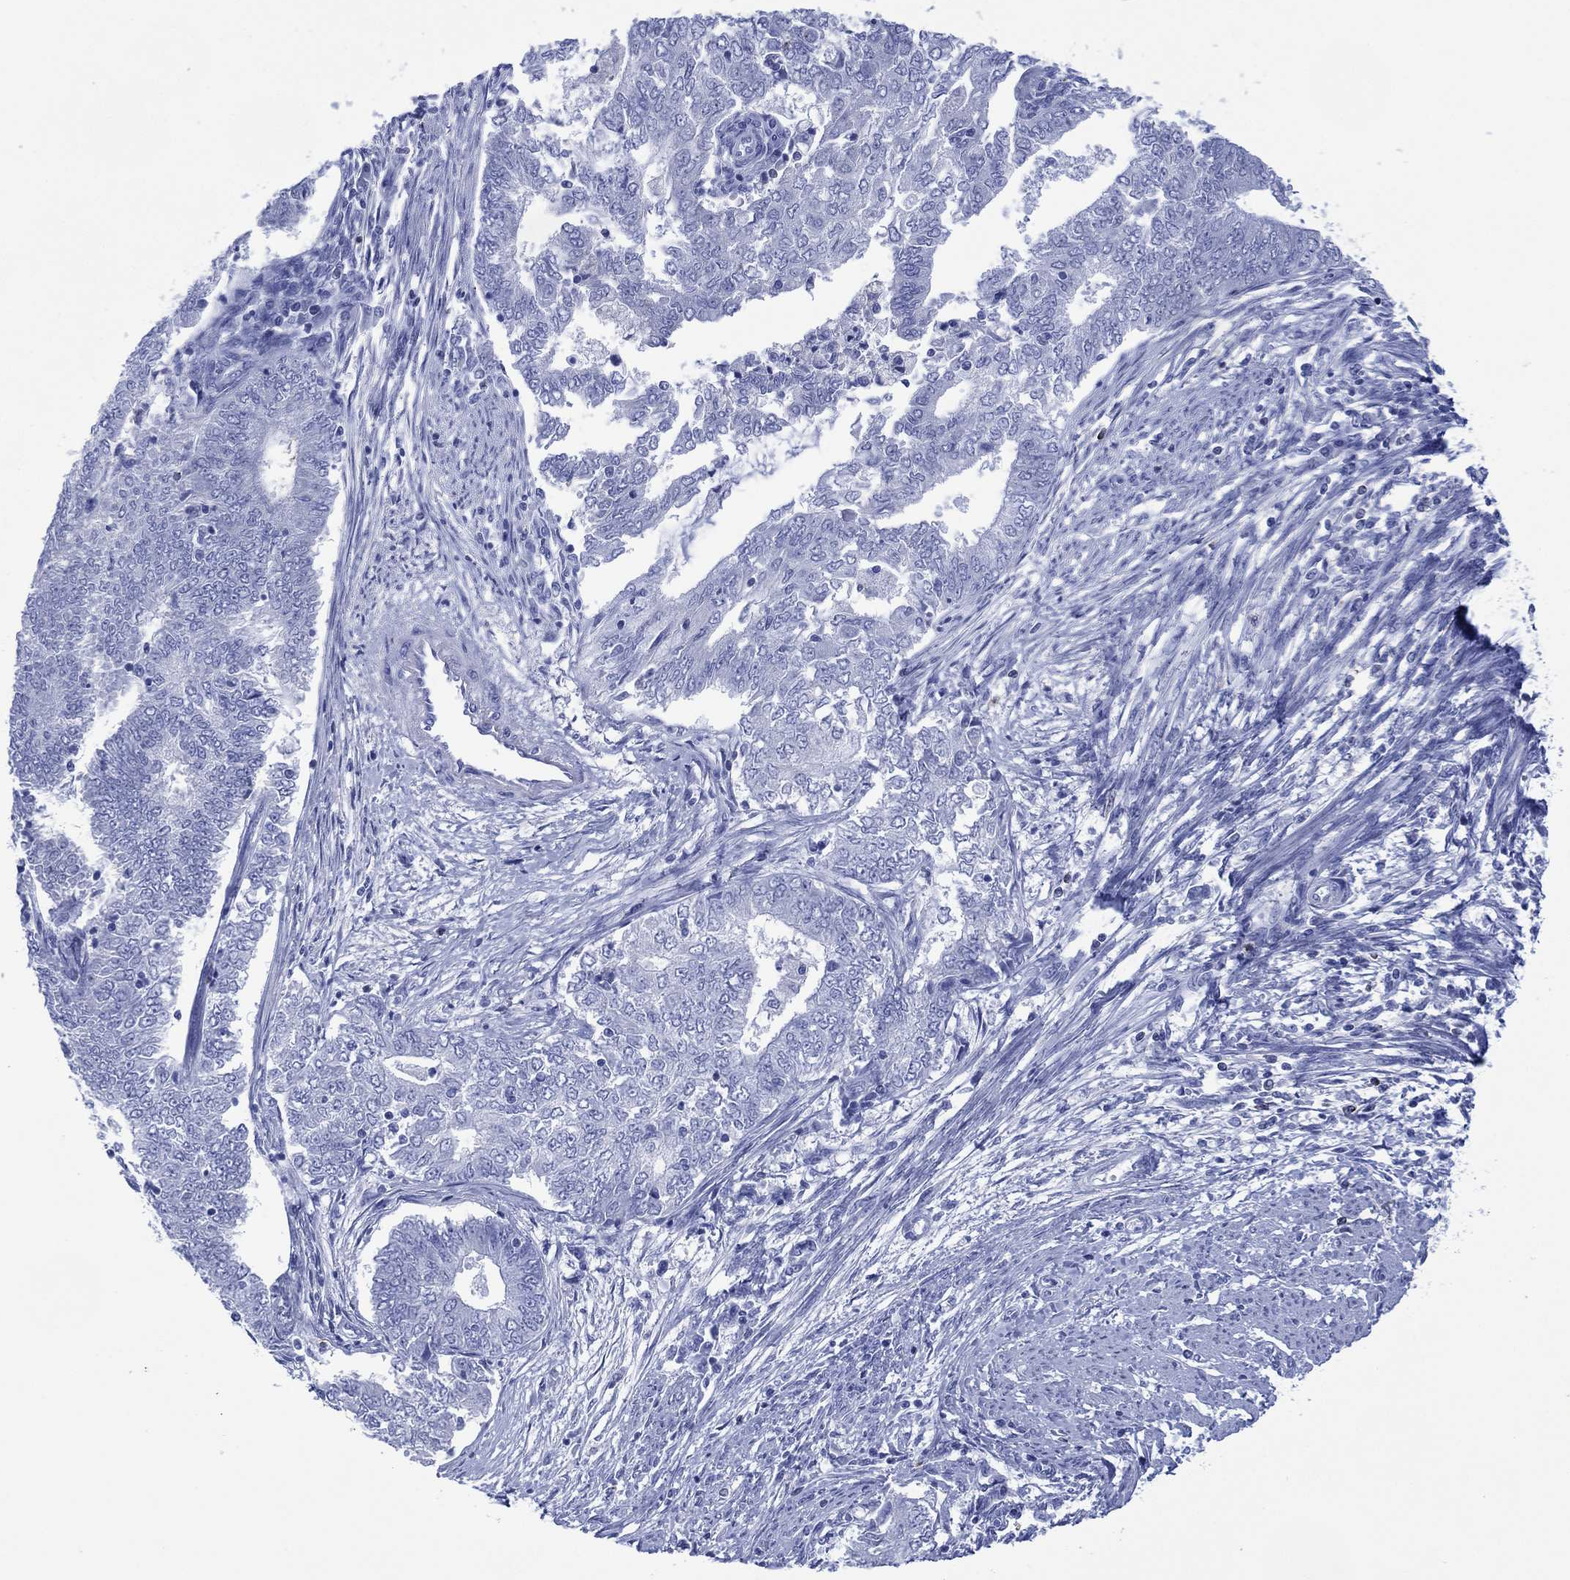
{"staining": {"intensity": "negative", "quantity": "none", "location": "none"}, "tissue": "endometrial cancer", "cell_type": "Tumor cells", "image_type": "cancer", "snomed": [{"axis": "morphology", "description": "Adenocarcinoma, NOS"}, {"axis": "topography", "description": "Endometrium"}], "caption": "High power microscopy image of an immunohistochemistry (IHC) micrograph of endometrial cancer, revealing no significant positivity in tumor cells. (DAB (3,3'-diaminobenzidine) immunohistochemistry (IHC), high magnification).", "gene": "DPP4", "patient": {"sex": "female", "age": 62}}